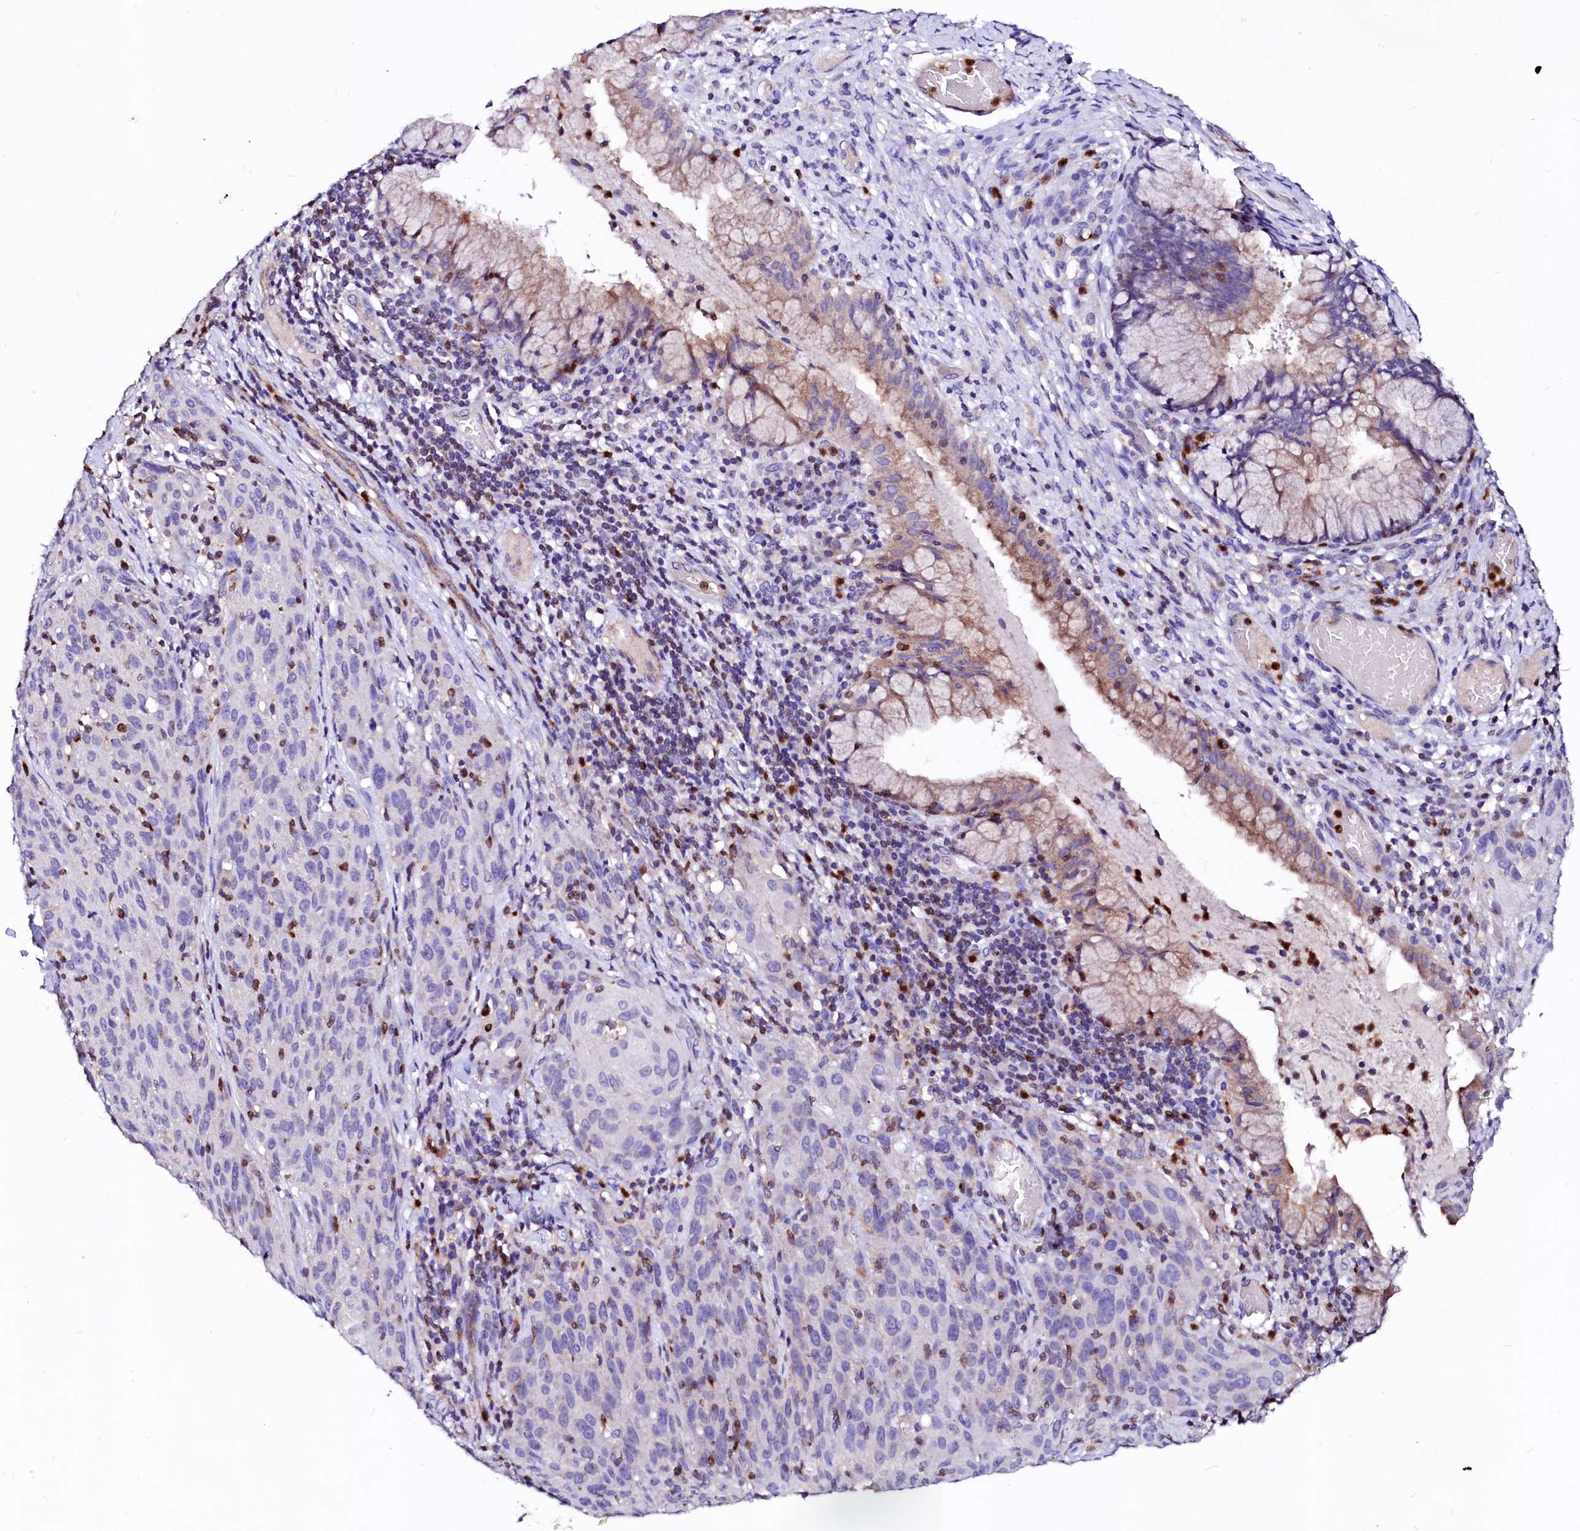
{"staining": {"intensity": "negative", "quantity": "none", "location": "none"}, "tissue": "cervical cancer", "cell_type": "Tumor cells", "image_type": "cancer", "snomed": [{"axis": "morphology", "description": "Squamous cell carcinoma, NOS"}, {"axis": "topography", "description": "Cervix"}], "caption": "IHC image of squamous cell carcinoma (cervical) stained for a protein (brown), which exhibits no positivity in tumor cells. (DAB (3,3'-diaminobenzidine) immunohistochemistry, high magnification).", "gene": "RAB27A", "patient": {"sex": "female", "age": 50}}